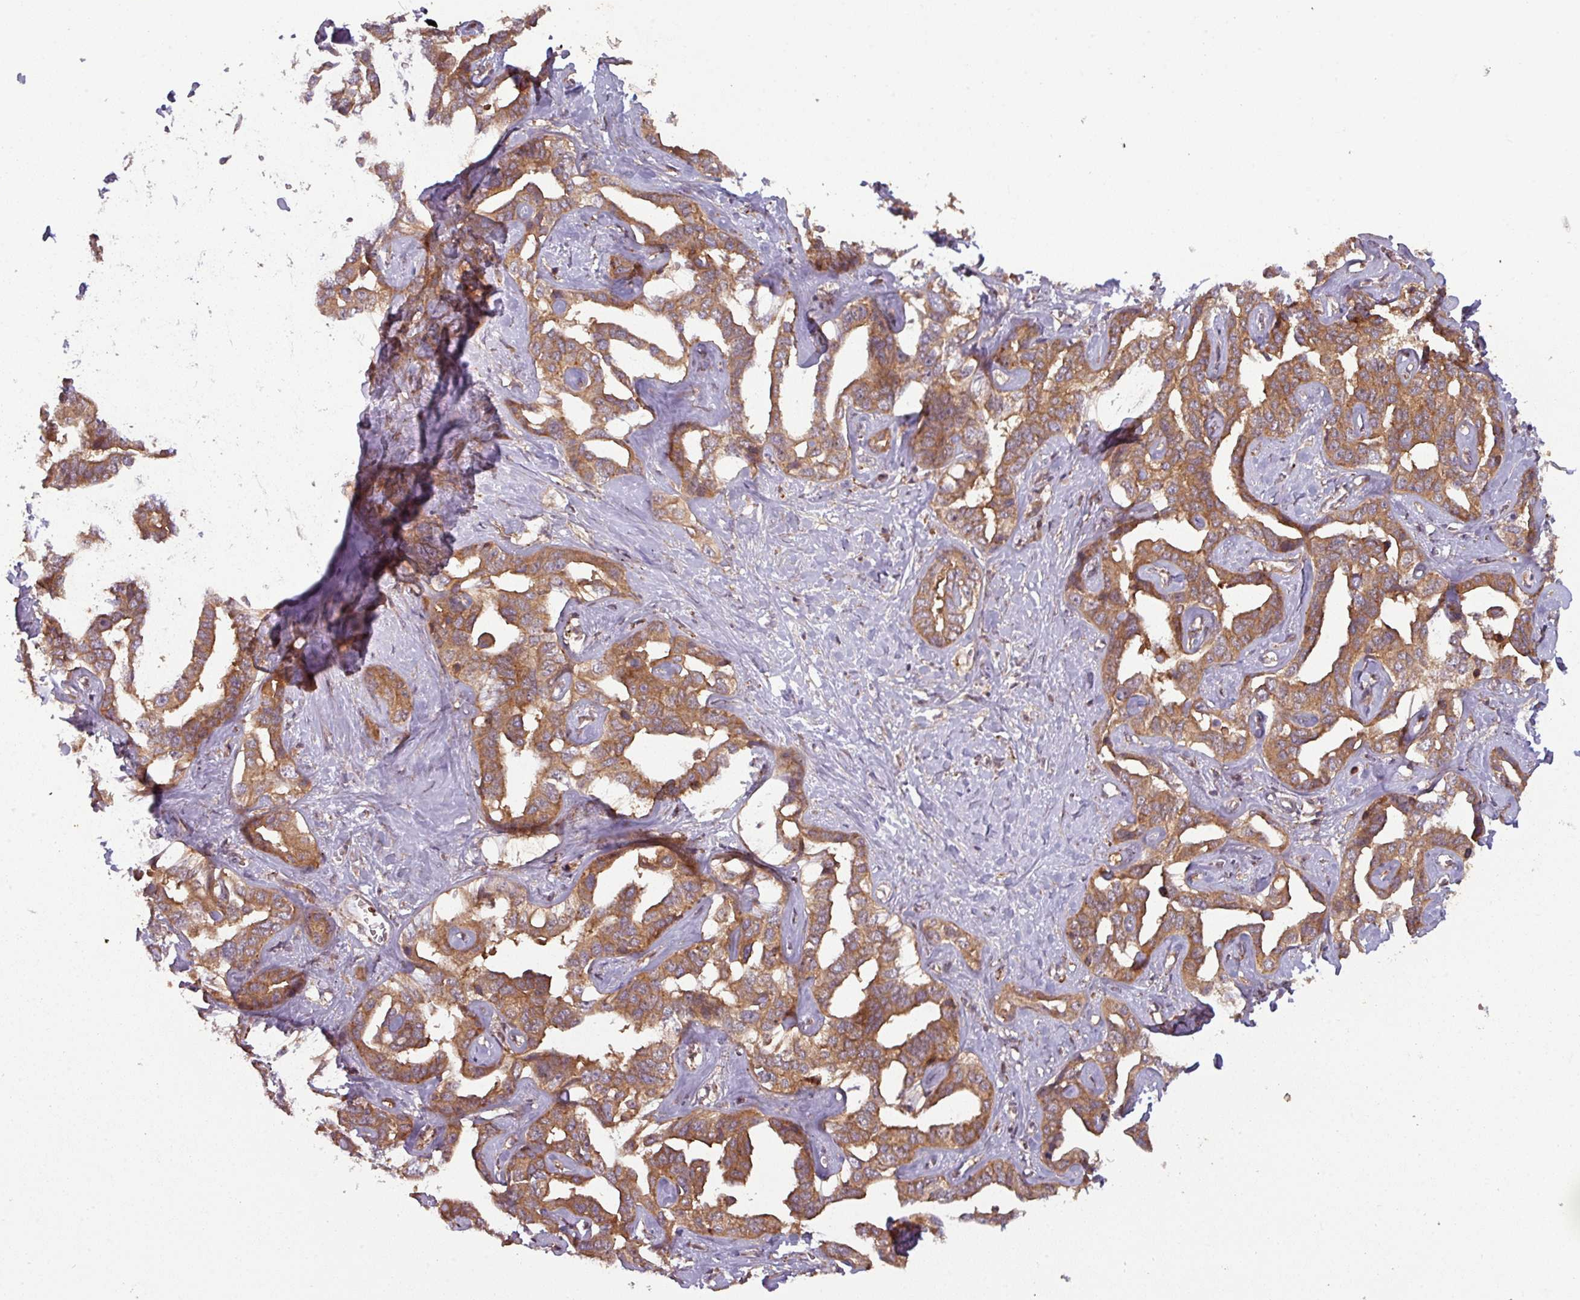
{"staining": {"intensity": "moderate", "quantity": ">75%", "location": "cytoplasmic/membranous"}, "tissue": "liver cancer", "cell_type": "Tumor cells", "image_type": "cancer", "snomed": [{"axis": "morphology", "description": "Cholangiocarcinoma"}, {"axis": "topography", "description": "Liver"}], "caption": "Liver cholangiocarcinoma was stained to show a protein in brown. There is medium levels of moderate cytoplasmic/membranous staining in about >75% of tumor cells.", "gene": "GSKIP", "patient": {"sex": "male", "age": 59}}